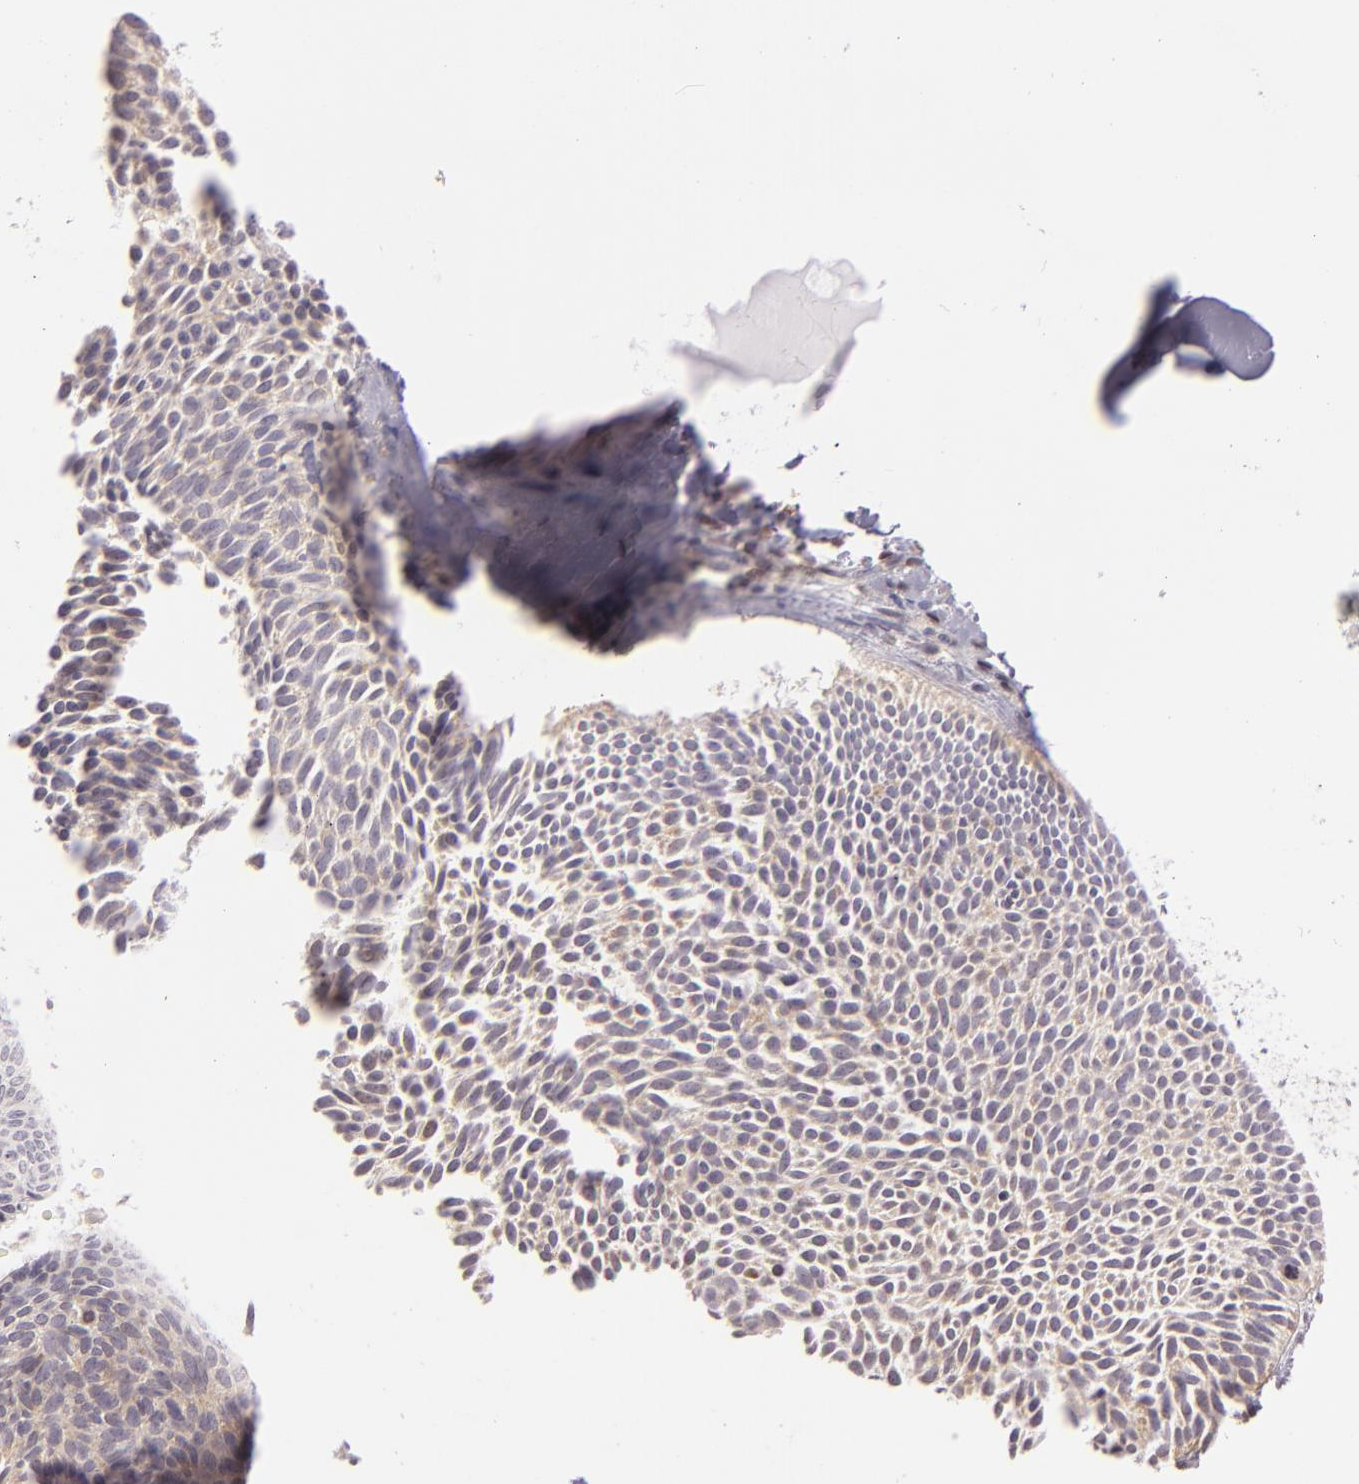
{"staining": {"intensity": "weak", "quantity": "<25%", "location": "cytoplasmic/membranous"}, "tissue": "skin cancer", "cell_type": "Tumor cells", "image_type": "cancer", "snomed": [{"axis": "morphology", "description": "Basal cell carcinoma"}, {"axis": "topography", "description": "Skin"}], "caption": "Immunohistochemistry of skin cancer (basal cell carcinoma) shows no expression in tumor cells. (IHC, brightfield microscopy, high magnification).", "gene": "IMPDH1", "patient": {"sex": "male", "age": 84}}